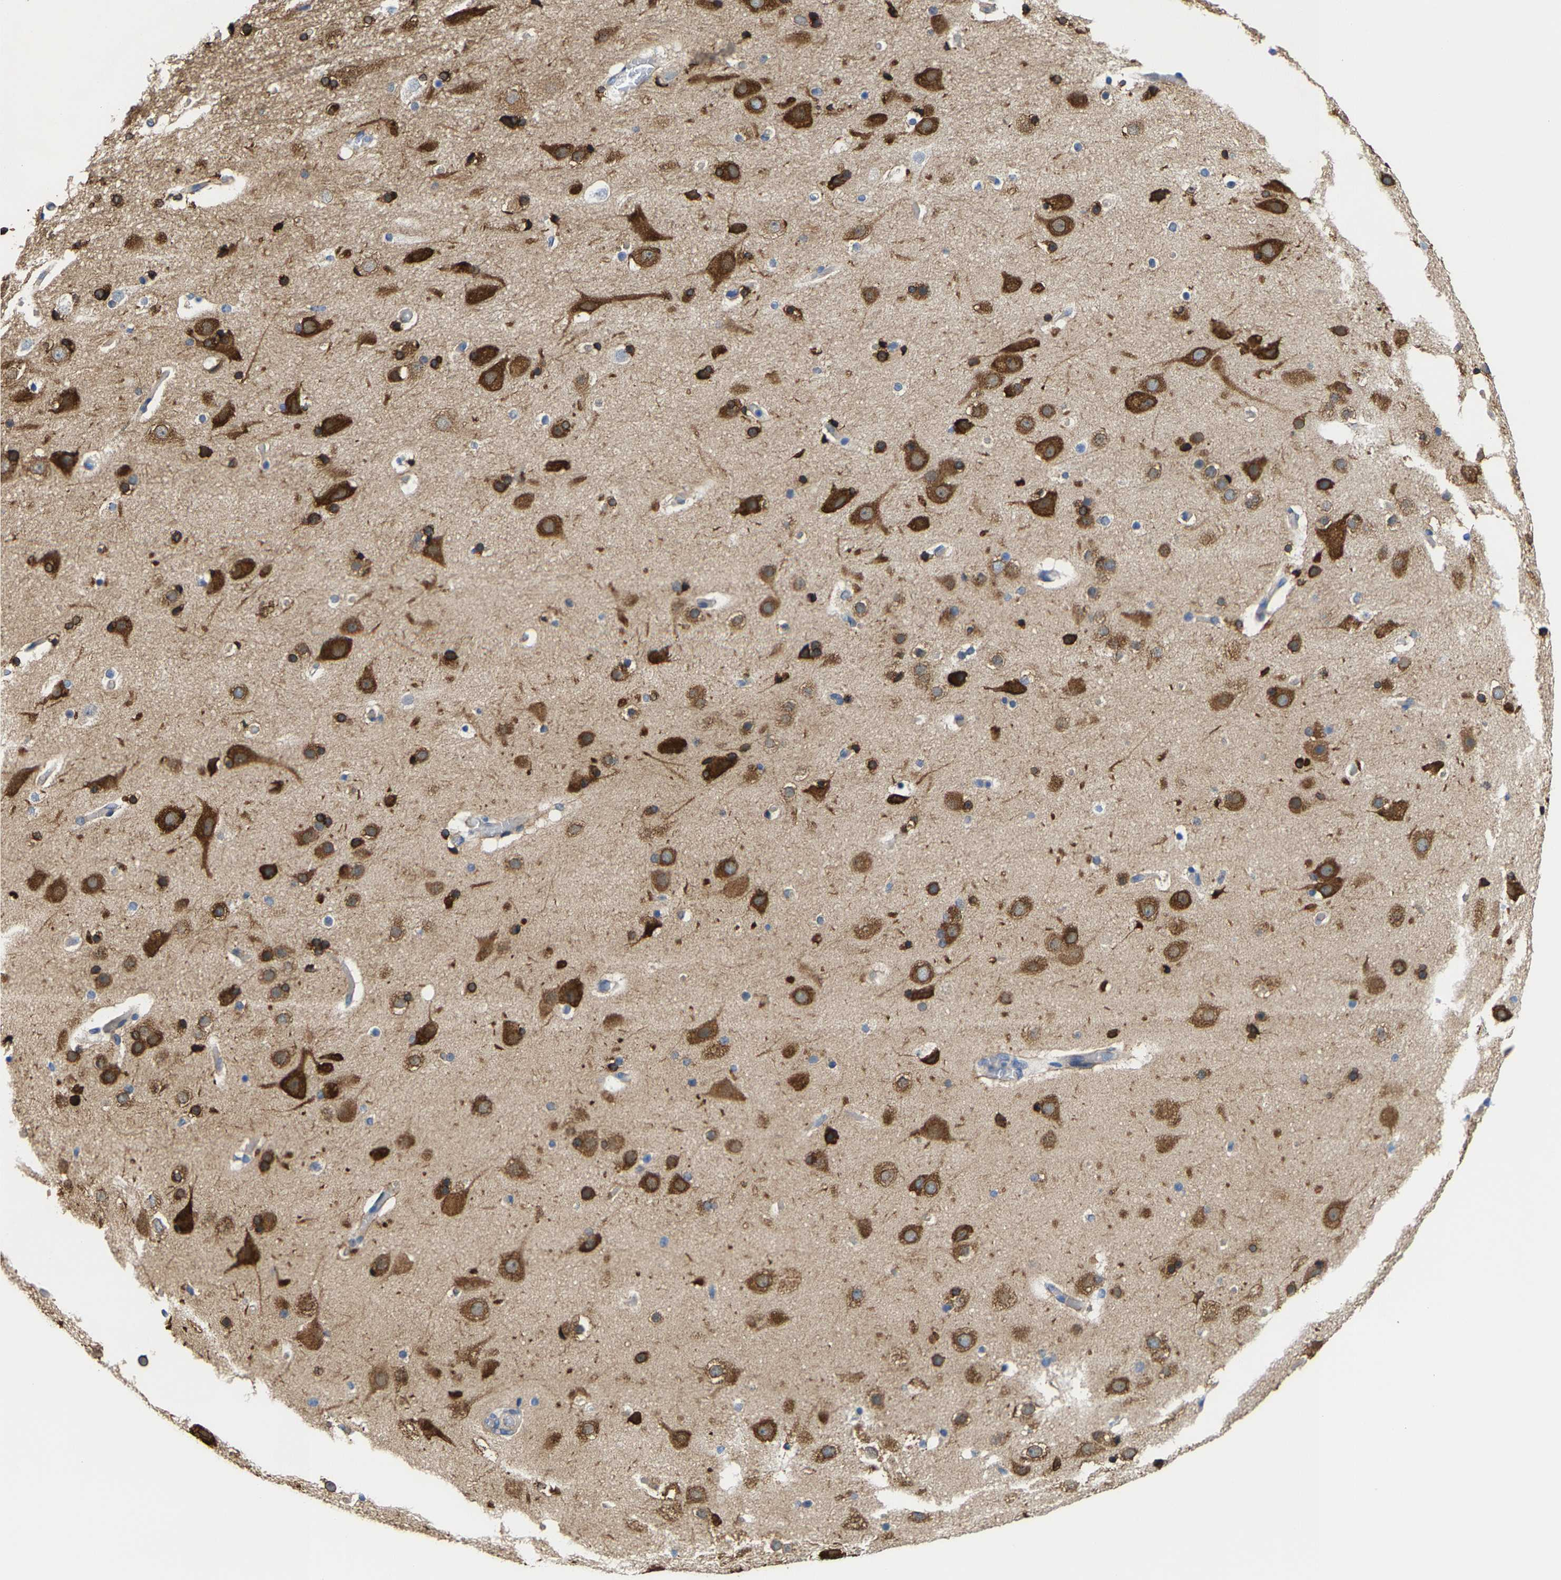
{"staining": {"intensity": "negative", "quantity": "none", "location": "none"}, "tissue": "cerebral cortex", "cell_type": "Endothelial cells", "image_type": "normal", "snomed": [{"axis": "morphology", "description": "Normal tissue, NOS"}, {"axis": "topography", "description": "Cerebral cortex"}], "caption": "The image displays no staining of endothelial cells in benign cerebral cortex.", "gene": "DSCAM", "patient": {"sex": "male", "age": 57}}